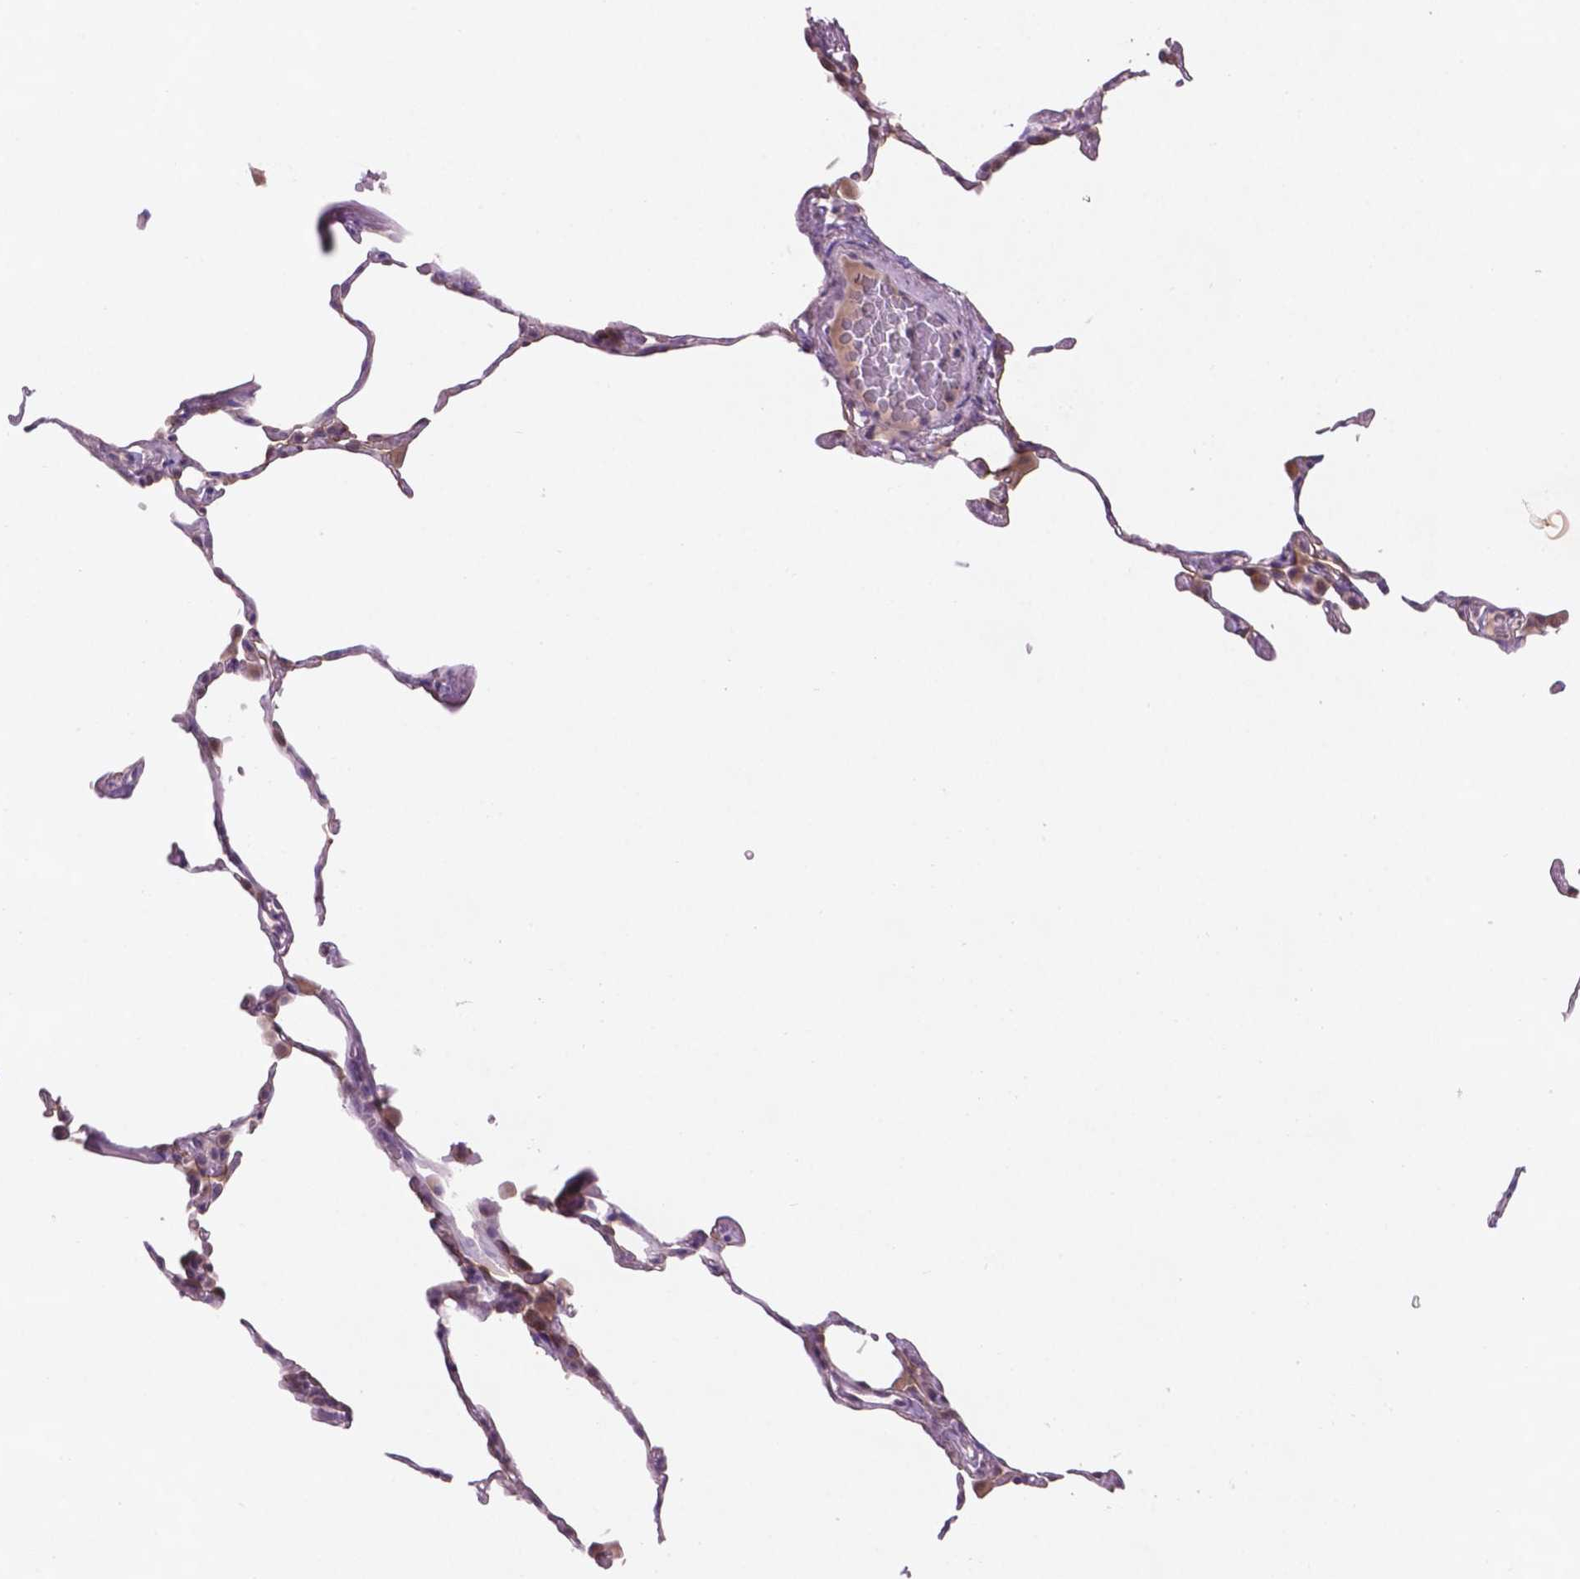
{"staining": {"intensity": "negative", "quantity": "none", "location": "none"}, "tissue": "lung", "cell_type": "Alveolar cells", "image_type": "normal", "snomed": [{"axis": "morphology", "description": "Normal tissue, NOS"}, {"axis": "topography", "description": "Lung"}], "caption": "Immunohistochemistry (IHC) of unremarkable lung reveals no expression in alveolar cells.", "gene": "GXYLT2", "patient": {"sex": "female", "age": 57}}